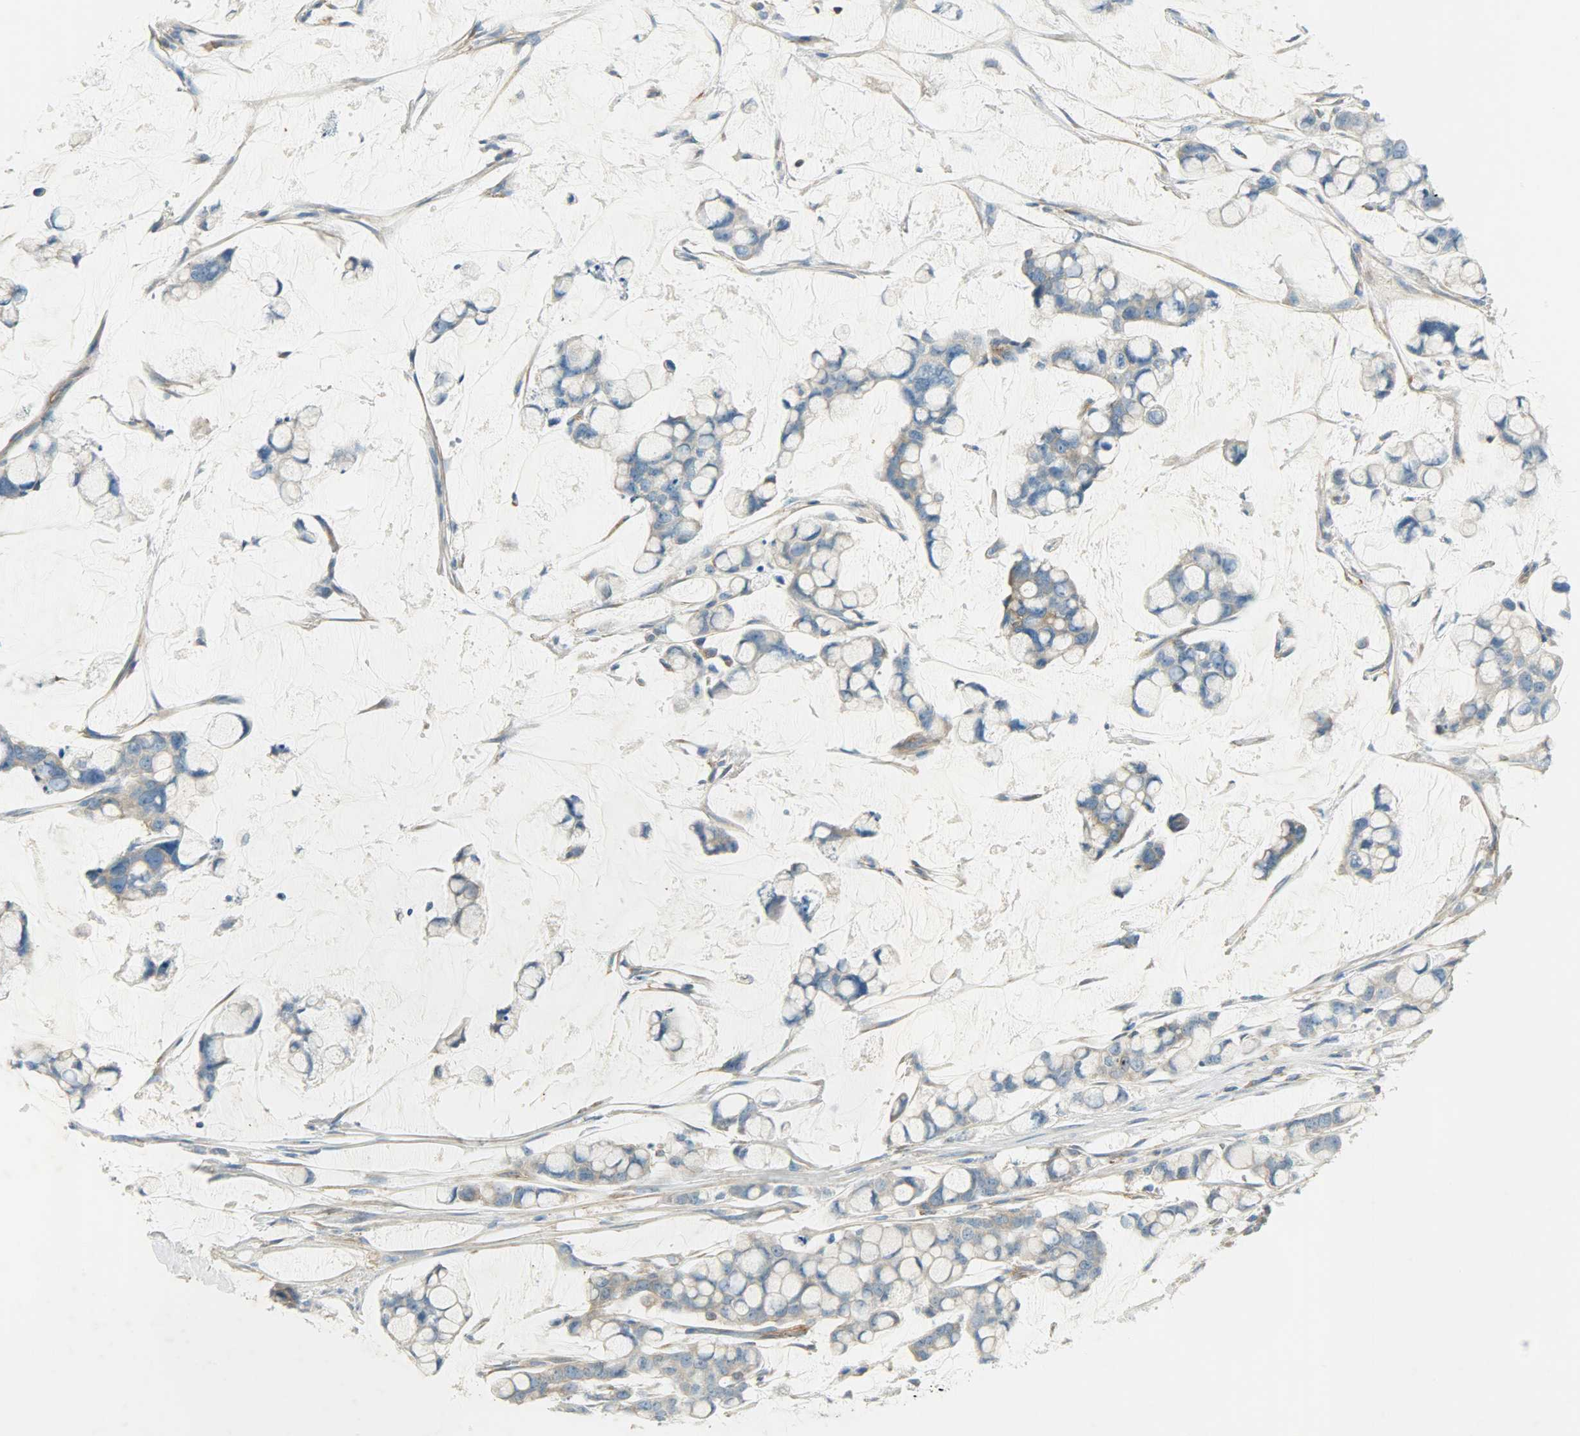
{"staining": {"intensity": "weak", "quantity": "<25%", "location": "cytoplasmic/membranous"}, "tissue": "stomach cancer", "cell_type": "Tumor cells", "image_type": "cancer", "snomed": [{"axis": "morphology", "description": "Adenocarcinoma, NOS"}, {"axis": "topography", "description": "Stomach, lower"}], "caption": "This is a image of immunohistochemistry (IHC) staining of stomach adenocarcinoma, which shows no positivity in tumor cells.", "gene": "TSC22D2", "patient": {"sex": "male", "age": 84}}